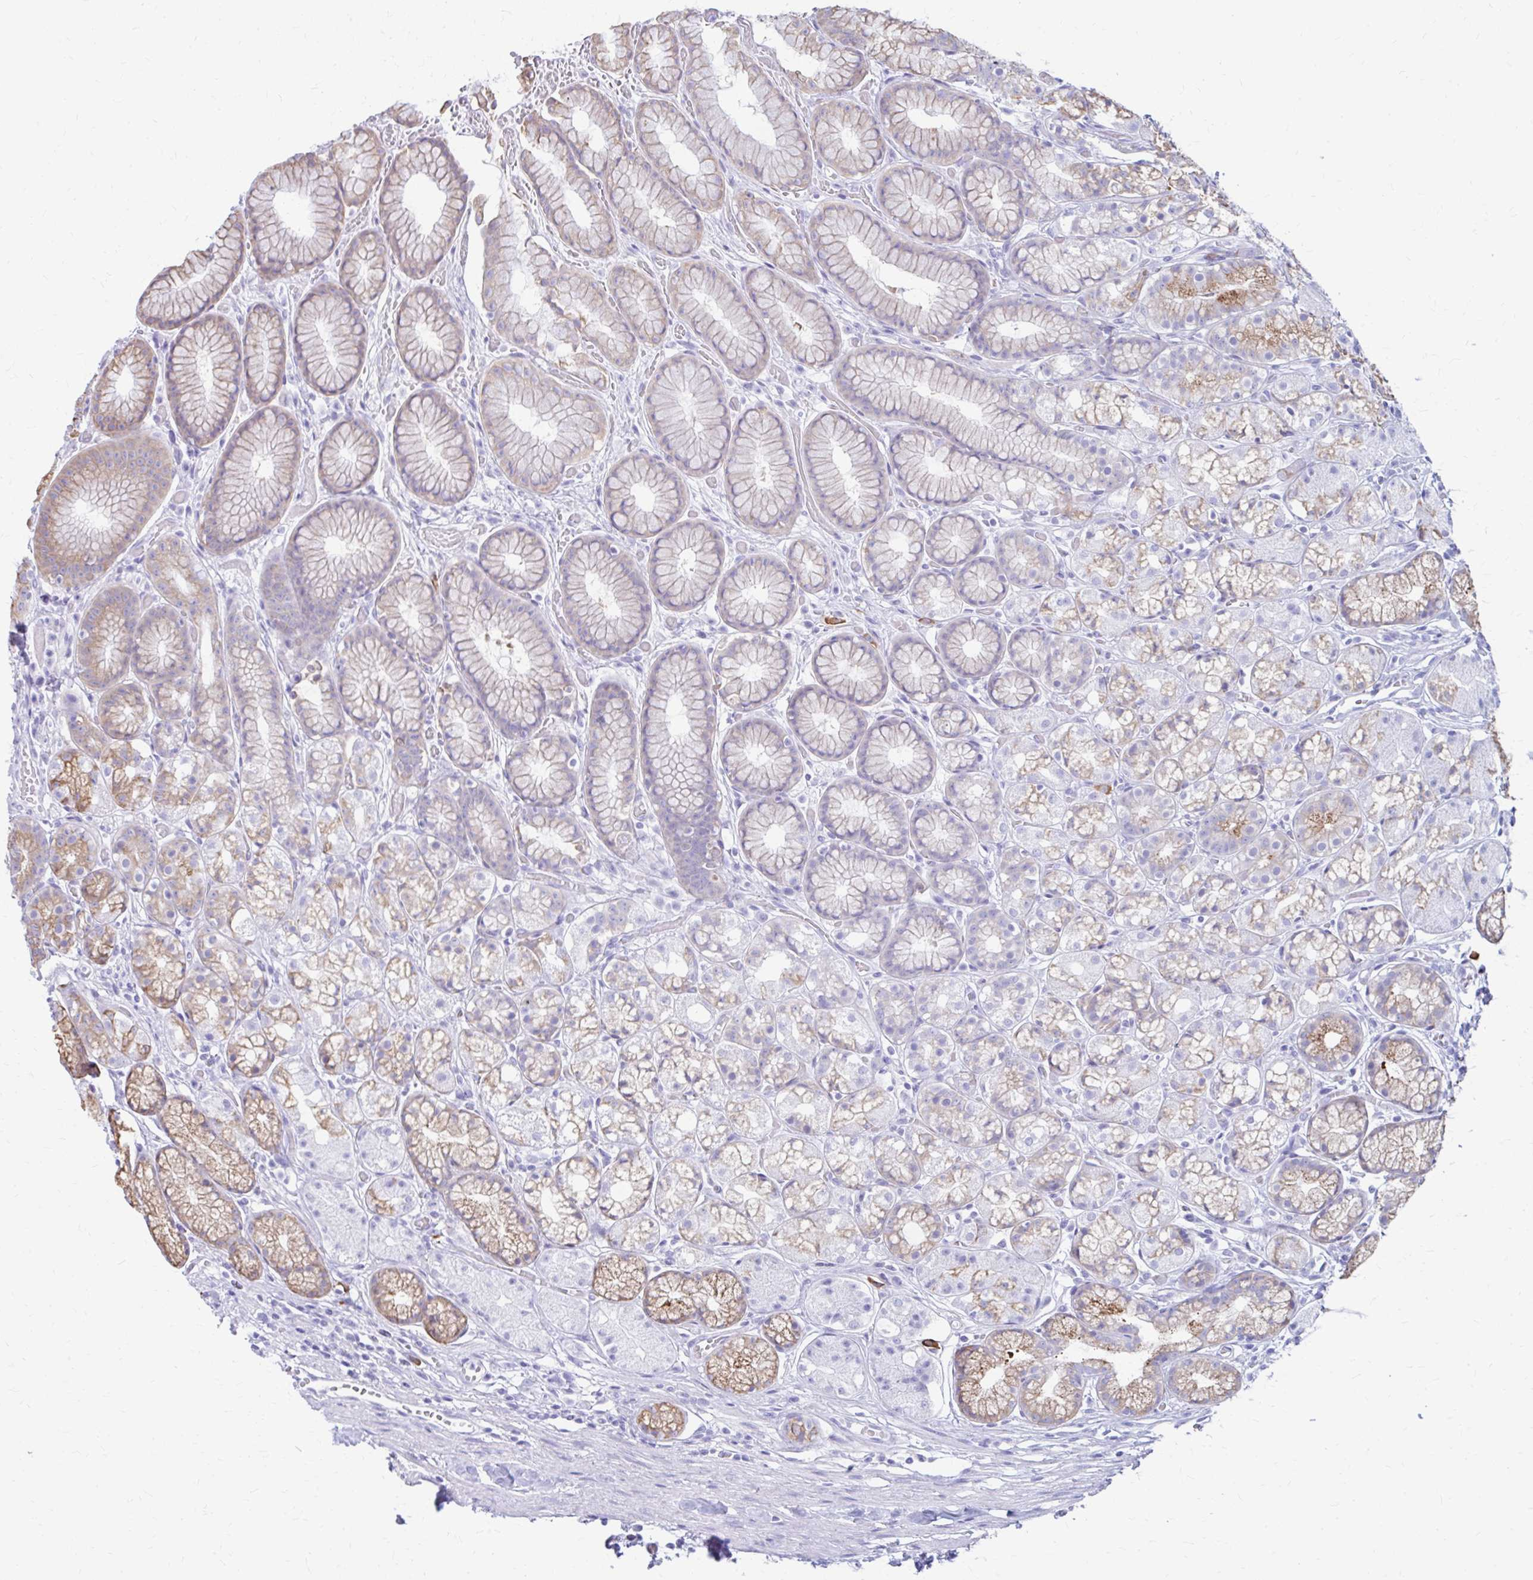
{"staining": {"intensity": "moderate", "quantity": "<25%", "location": "cytoplasmic/membranous"}, "tissue": "stomach", "cell_type": "Glandular cells", "image_type": "normal", "snomed": [{"axis": "morphology", "description": "Normal tissue, NOS"}, {"axis": "topography", "description": "Smooth muscle"}, {"axis": "topography", "description": "Stomach"}], "caption": "Glandular cells exhibit low levels of moderate cytoplasmic/membranous staining in about <25% of cells in normal human stomach. The staining was performed using DAB (3,3'-diaminobenzidine) to visualize the protein expression in brown, while the nuclei were stained in blue with hematoxylin (Magnification: 20x).", "gene": "NSG2", "patient": {"sex": "male", "age": 70}}